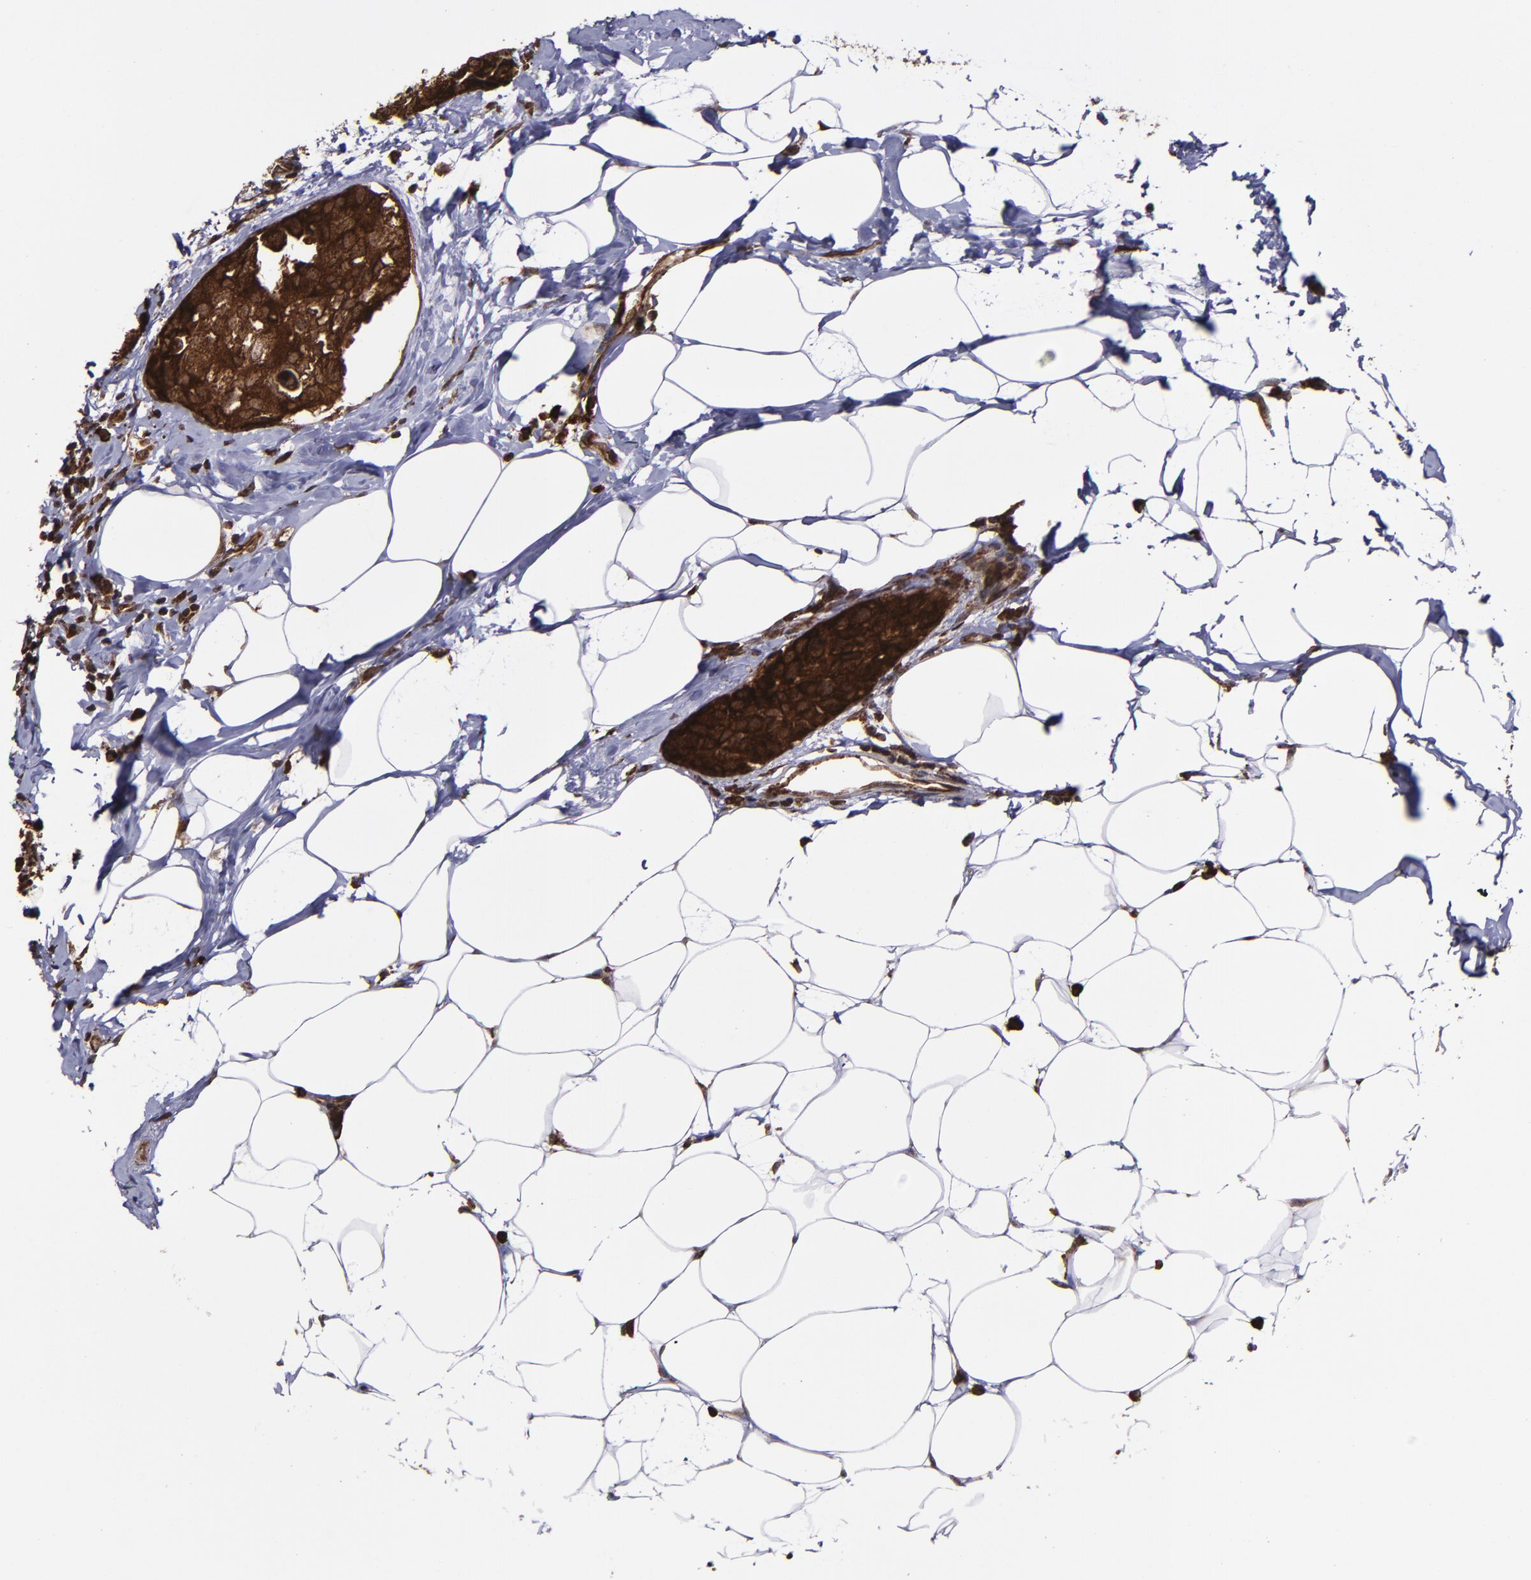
{"staining": {"intensity": "strong", "quantity": ">75%", "location": "cytoplasmic/membranous,nuclear"}, "tissue": "breast cancer", "cell_type": "Tumor cells", "image_type": "cancer", "snomed": [{"axis": "morphology", "description": "Normal tissue, NOS"}, {"axis": "morphology", "description": "Duct carcinoma"}, {"axis": "topography", "description": "Breast"}], "caption": "This is an image of IHC staining of breast infiltrating ductal carcinoma, which shows strong expression in the cytoplasmic/membranous and nuclear of tumor cells.", "gene": "EIF4ENIF1", "patient": {"sex": "female", "age": 50}}